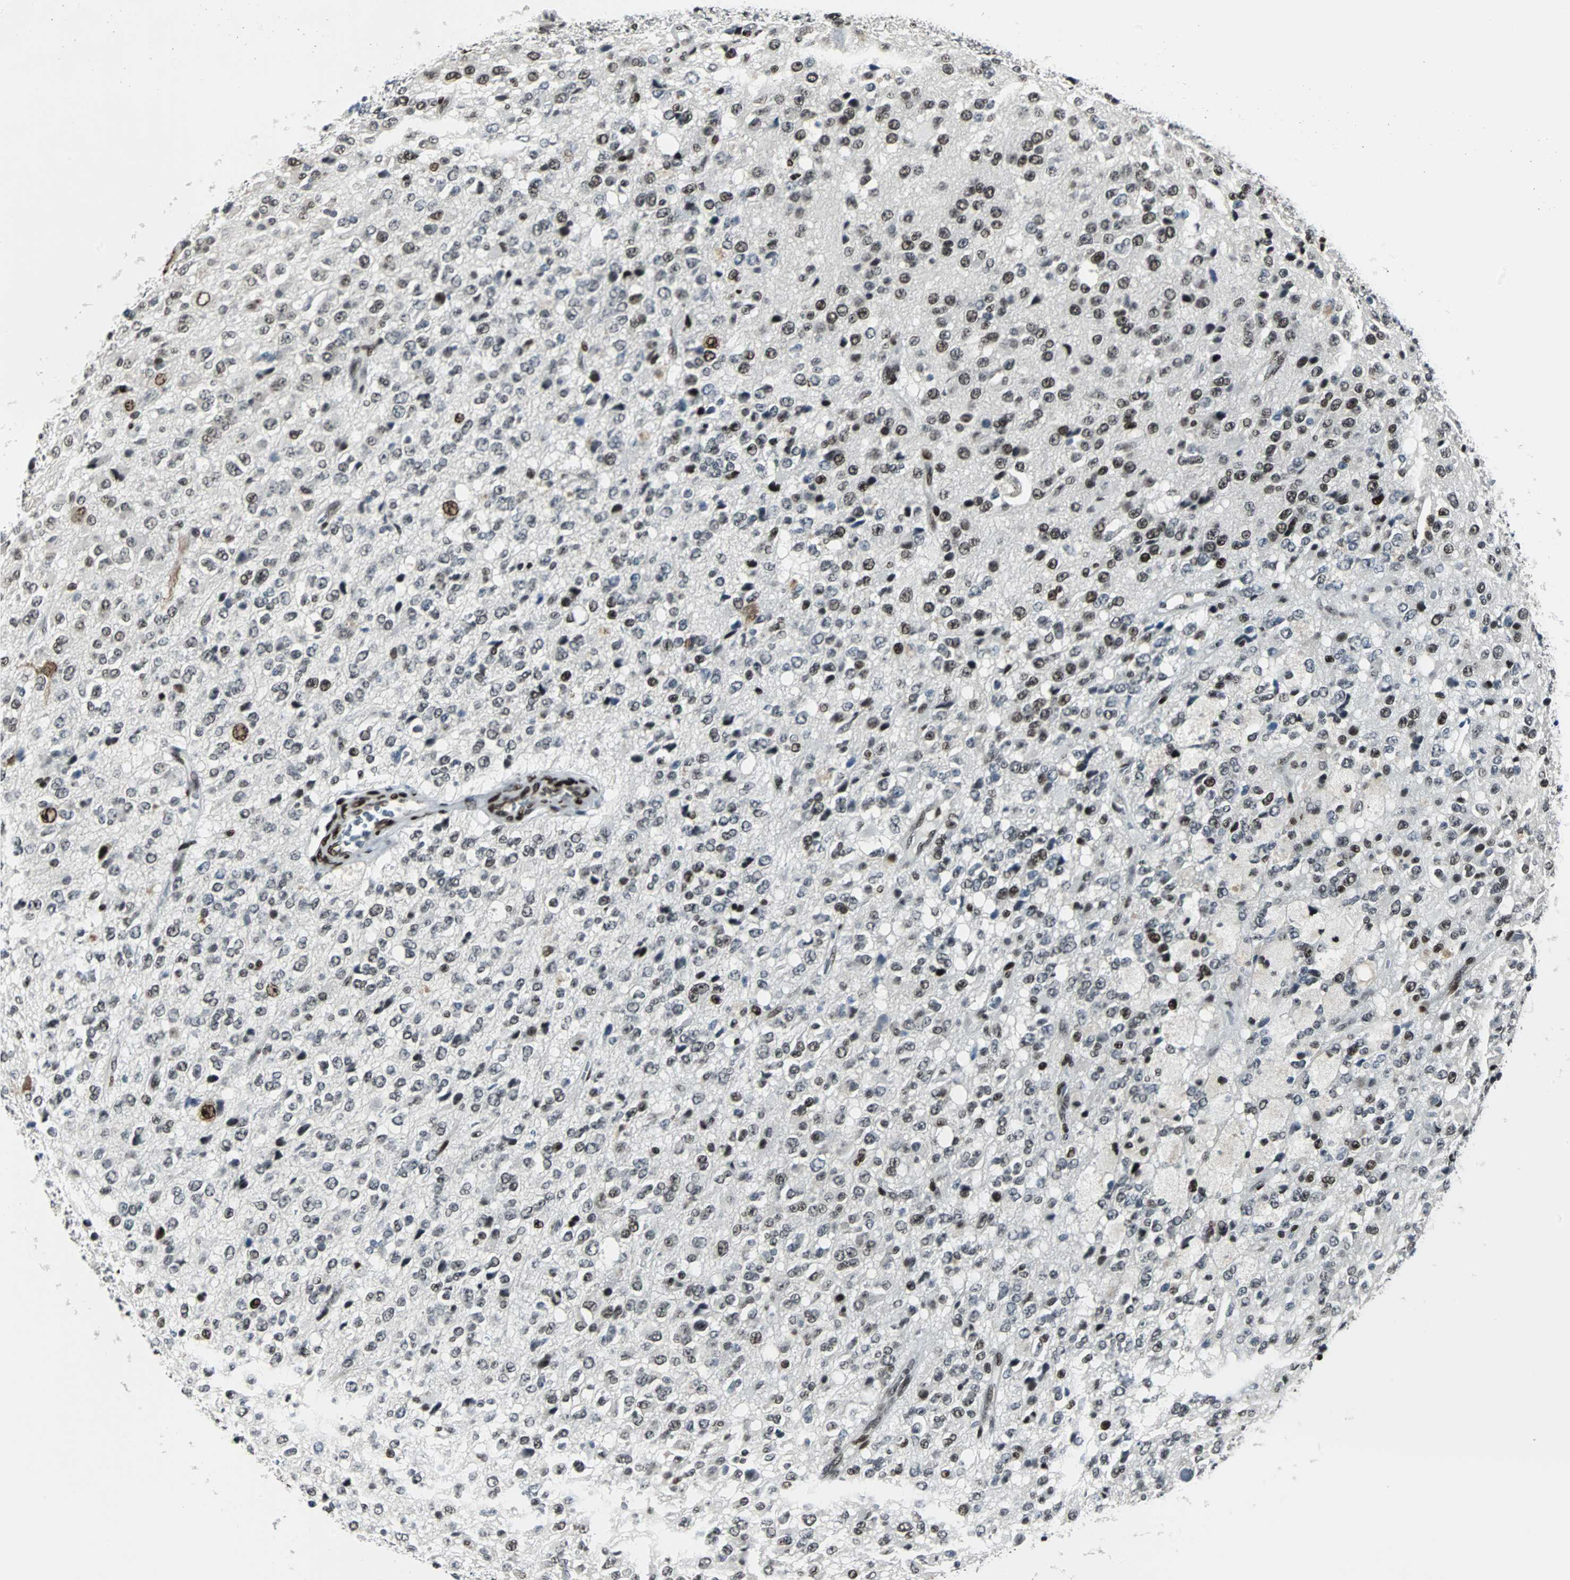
{"staining": {"intensity": "moderate", "quantity": ">75%", "location": "nuclear"}, "tissue": "glioma", "cell_type": "Tumor cells", "image_type": "cancer", "snomed": [{"axis": "morphology", "description": "Glioma, malignant, High grade"}, {"axis": "topography", "description": "pancreas cauda"}], "caption": "The immunohistochemical stain highlights moderate nuclear positivity in tumor cells of glioma tissue.", "gene": "MEF2D", "patient": {"sex": "male", "age": 60}}